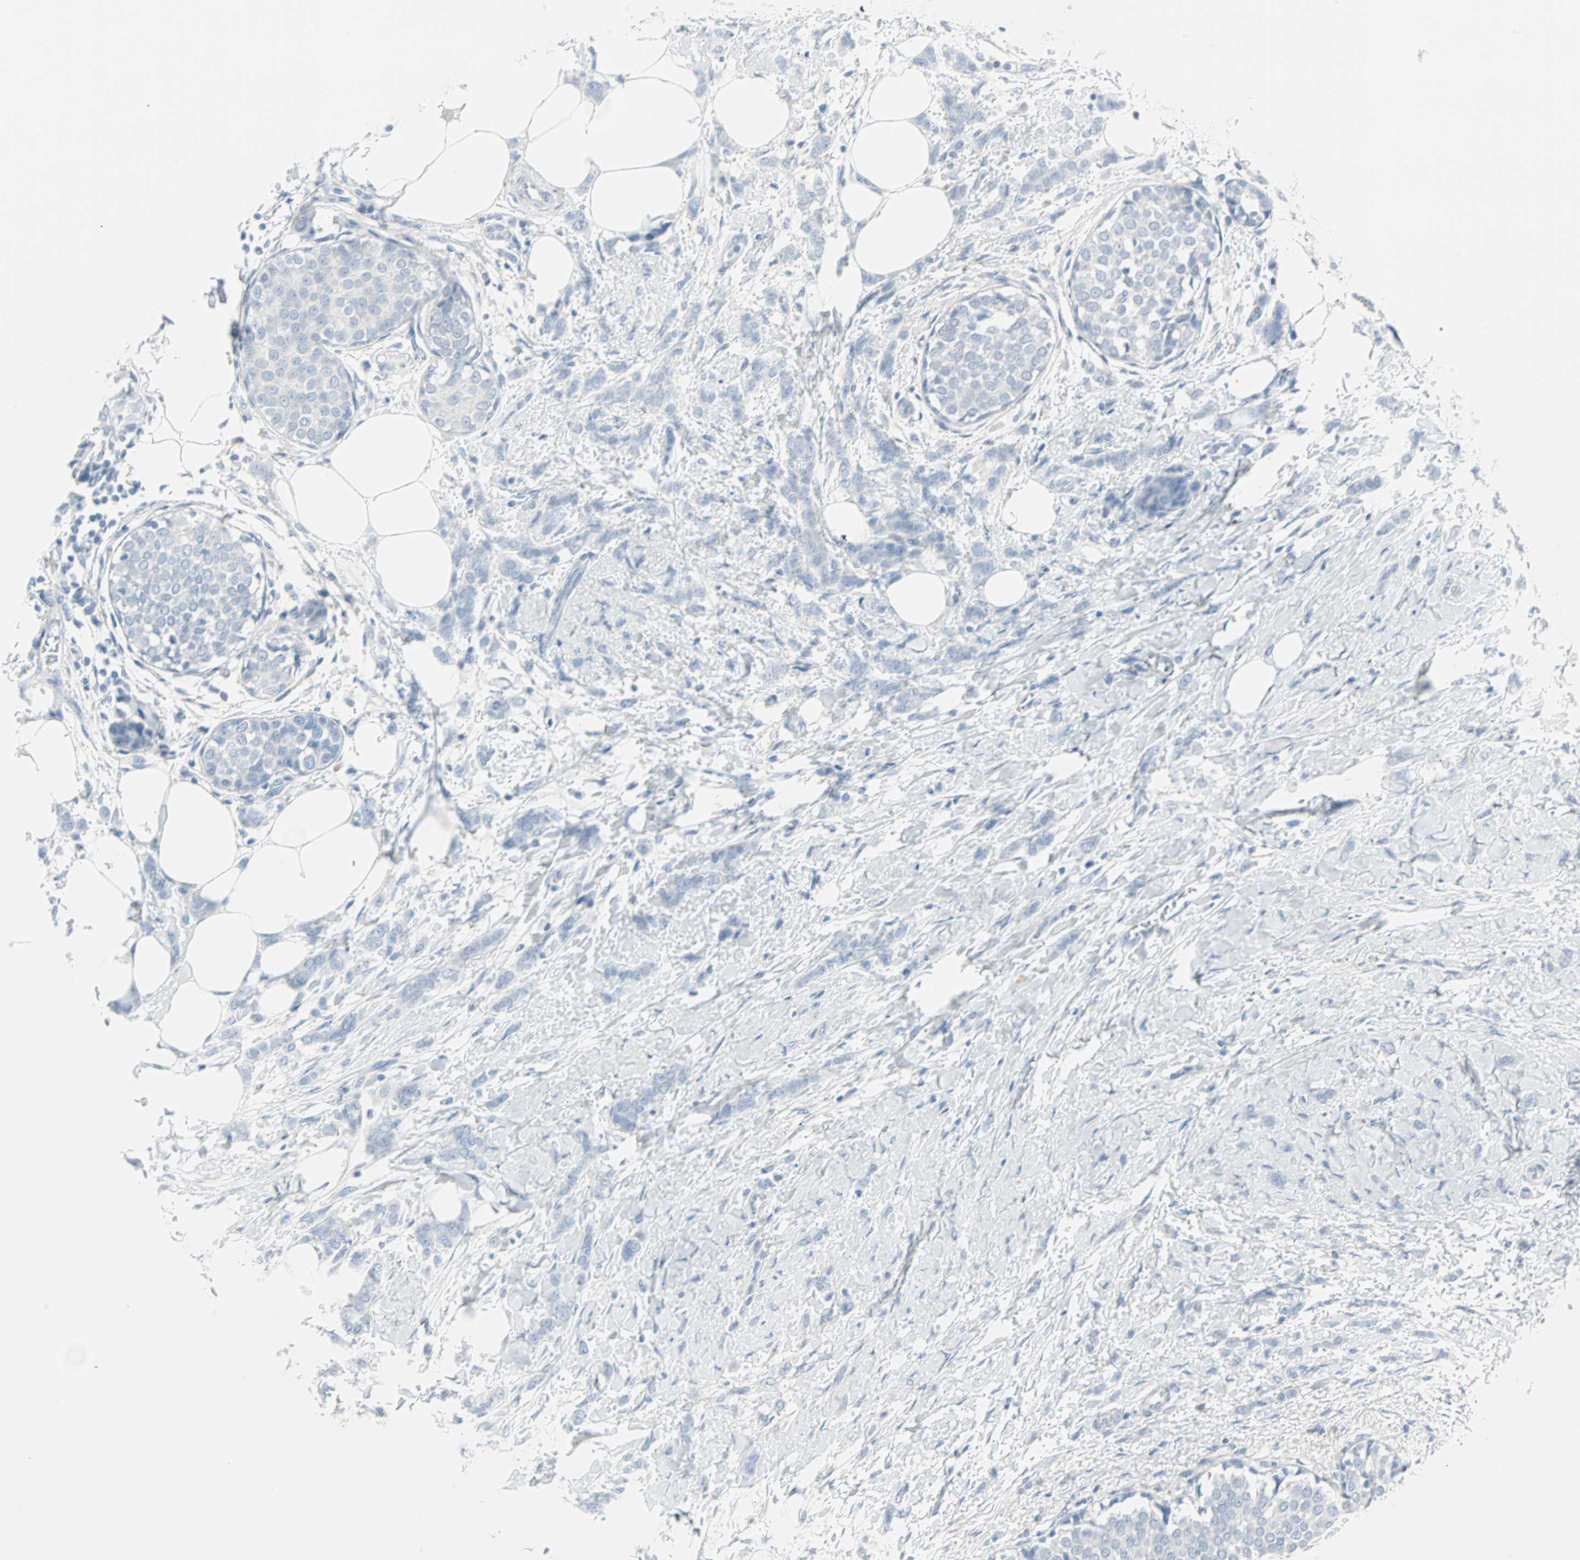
{"staining": {"intensity": "negative", "quantity": "none", "location": "none"}, "tissue": "breast cancer", "cell_type": "Tumor cells", "image_type": "cancer", "snomed": [{"axis": "morphology", "description": "Lobular carcinoma, in situ"}, {"axis": "morphology", "description": "Lobular carcinoma"}, {"axis": "topography", "description": "Breast"}], "caption": "Tumor cells are negative for brown protein staining in breast cancer.", "gene": "STX1A", "patient": {"sex": "female", "age": 41}}